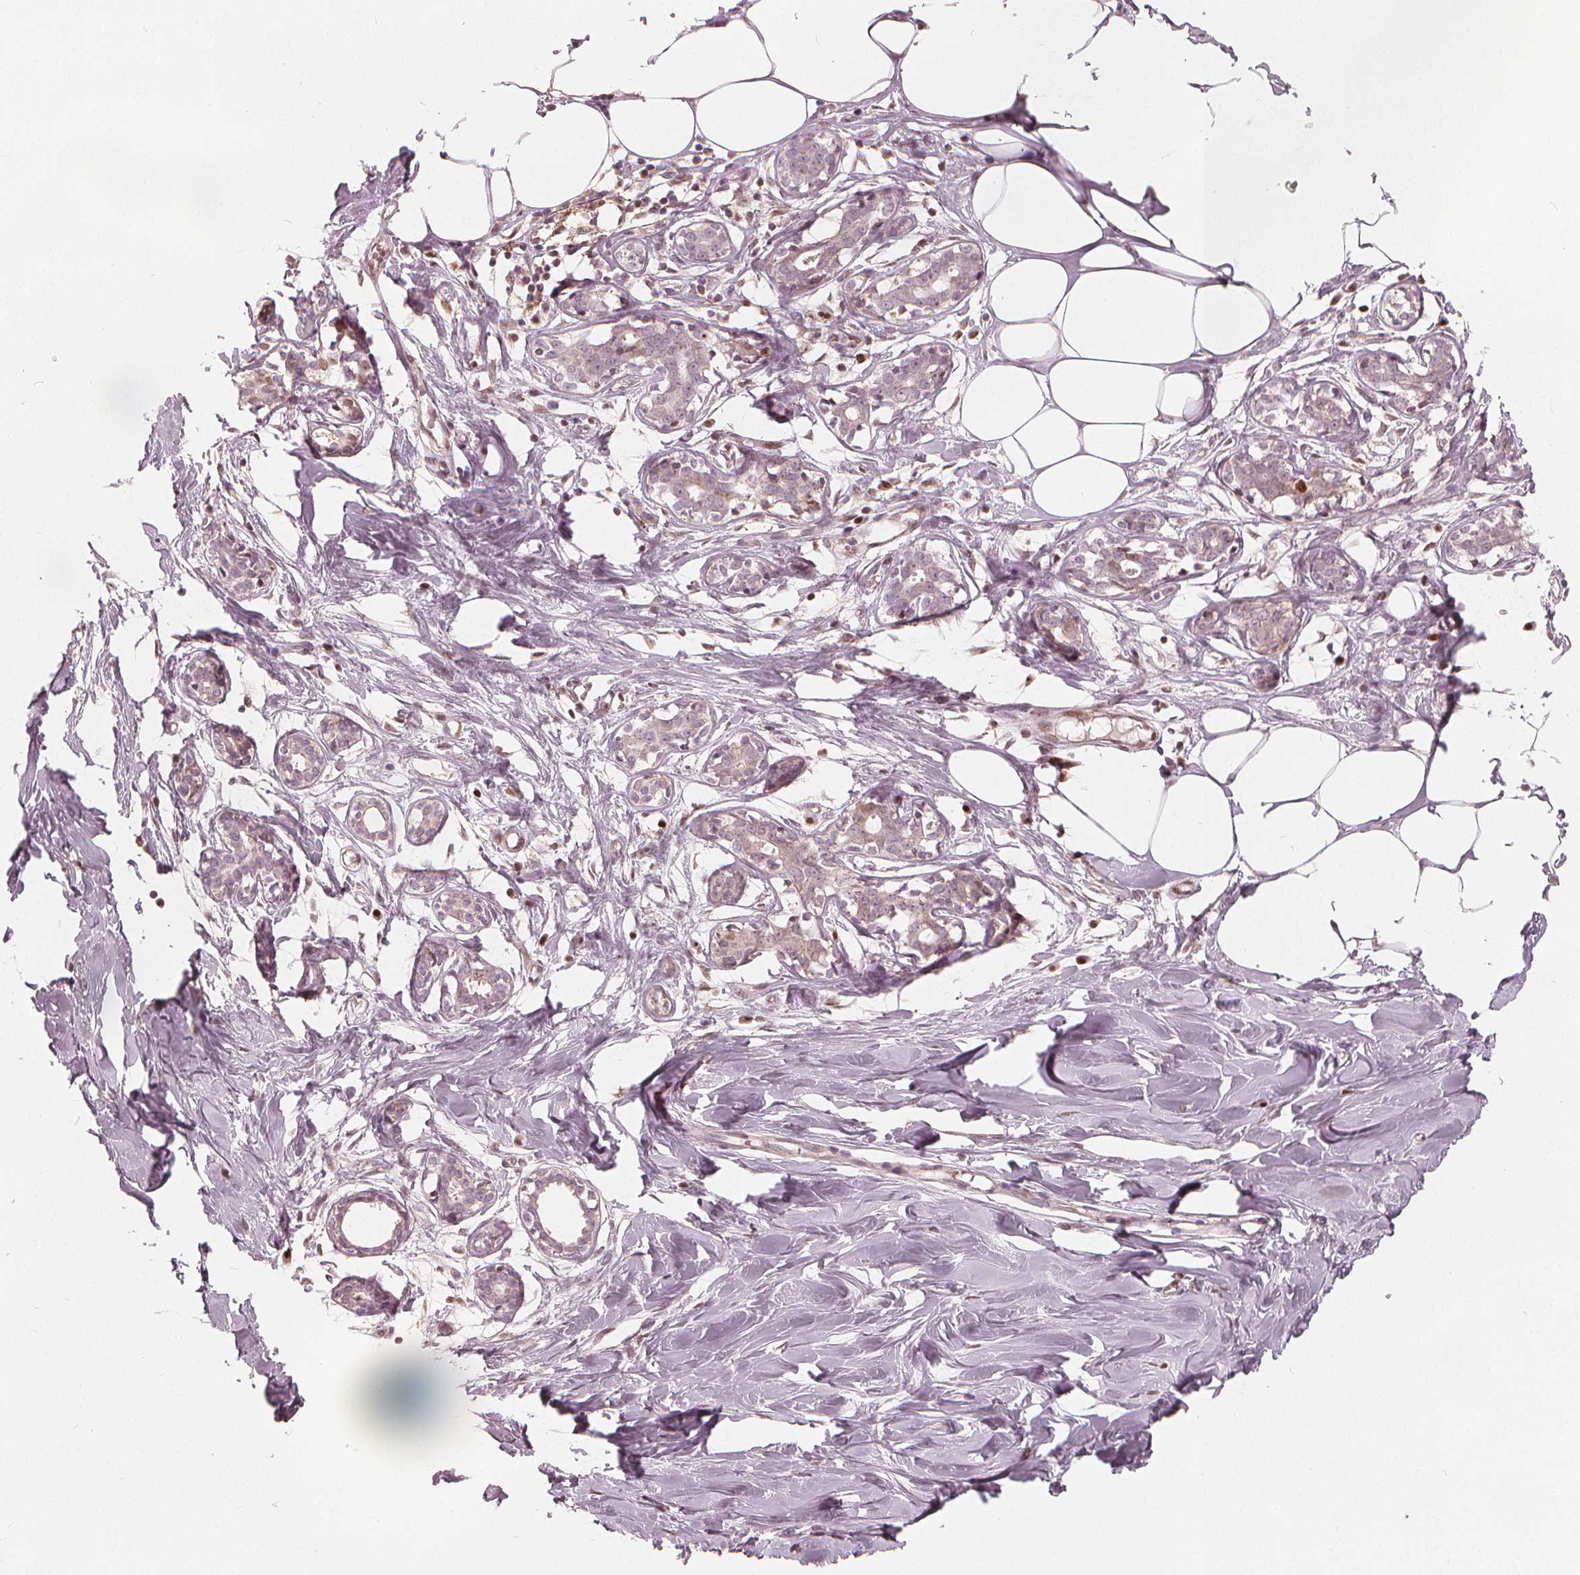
{"staining": {"intensity": "negative", "quantity": "none", "location": "none"}, "tissue": "breast", "cell_type": "Adipocytes", "image_type": "normal", "snomed": [{"axis": "morphology", "description": "Normal tissue, NOS"}, {"axis": "topography", "description": "Breast"}], "caption": "IHC of benign breast exhibits no expression in adipocytes.", "gene": "SQSTM1", "patient": {"sex": "female", "age": 27}}